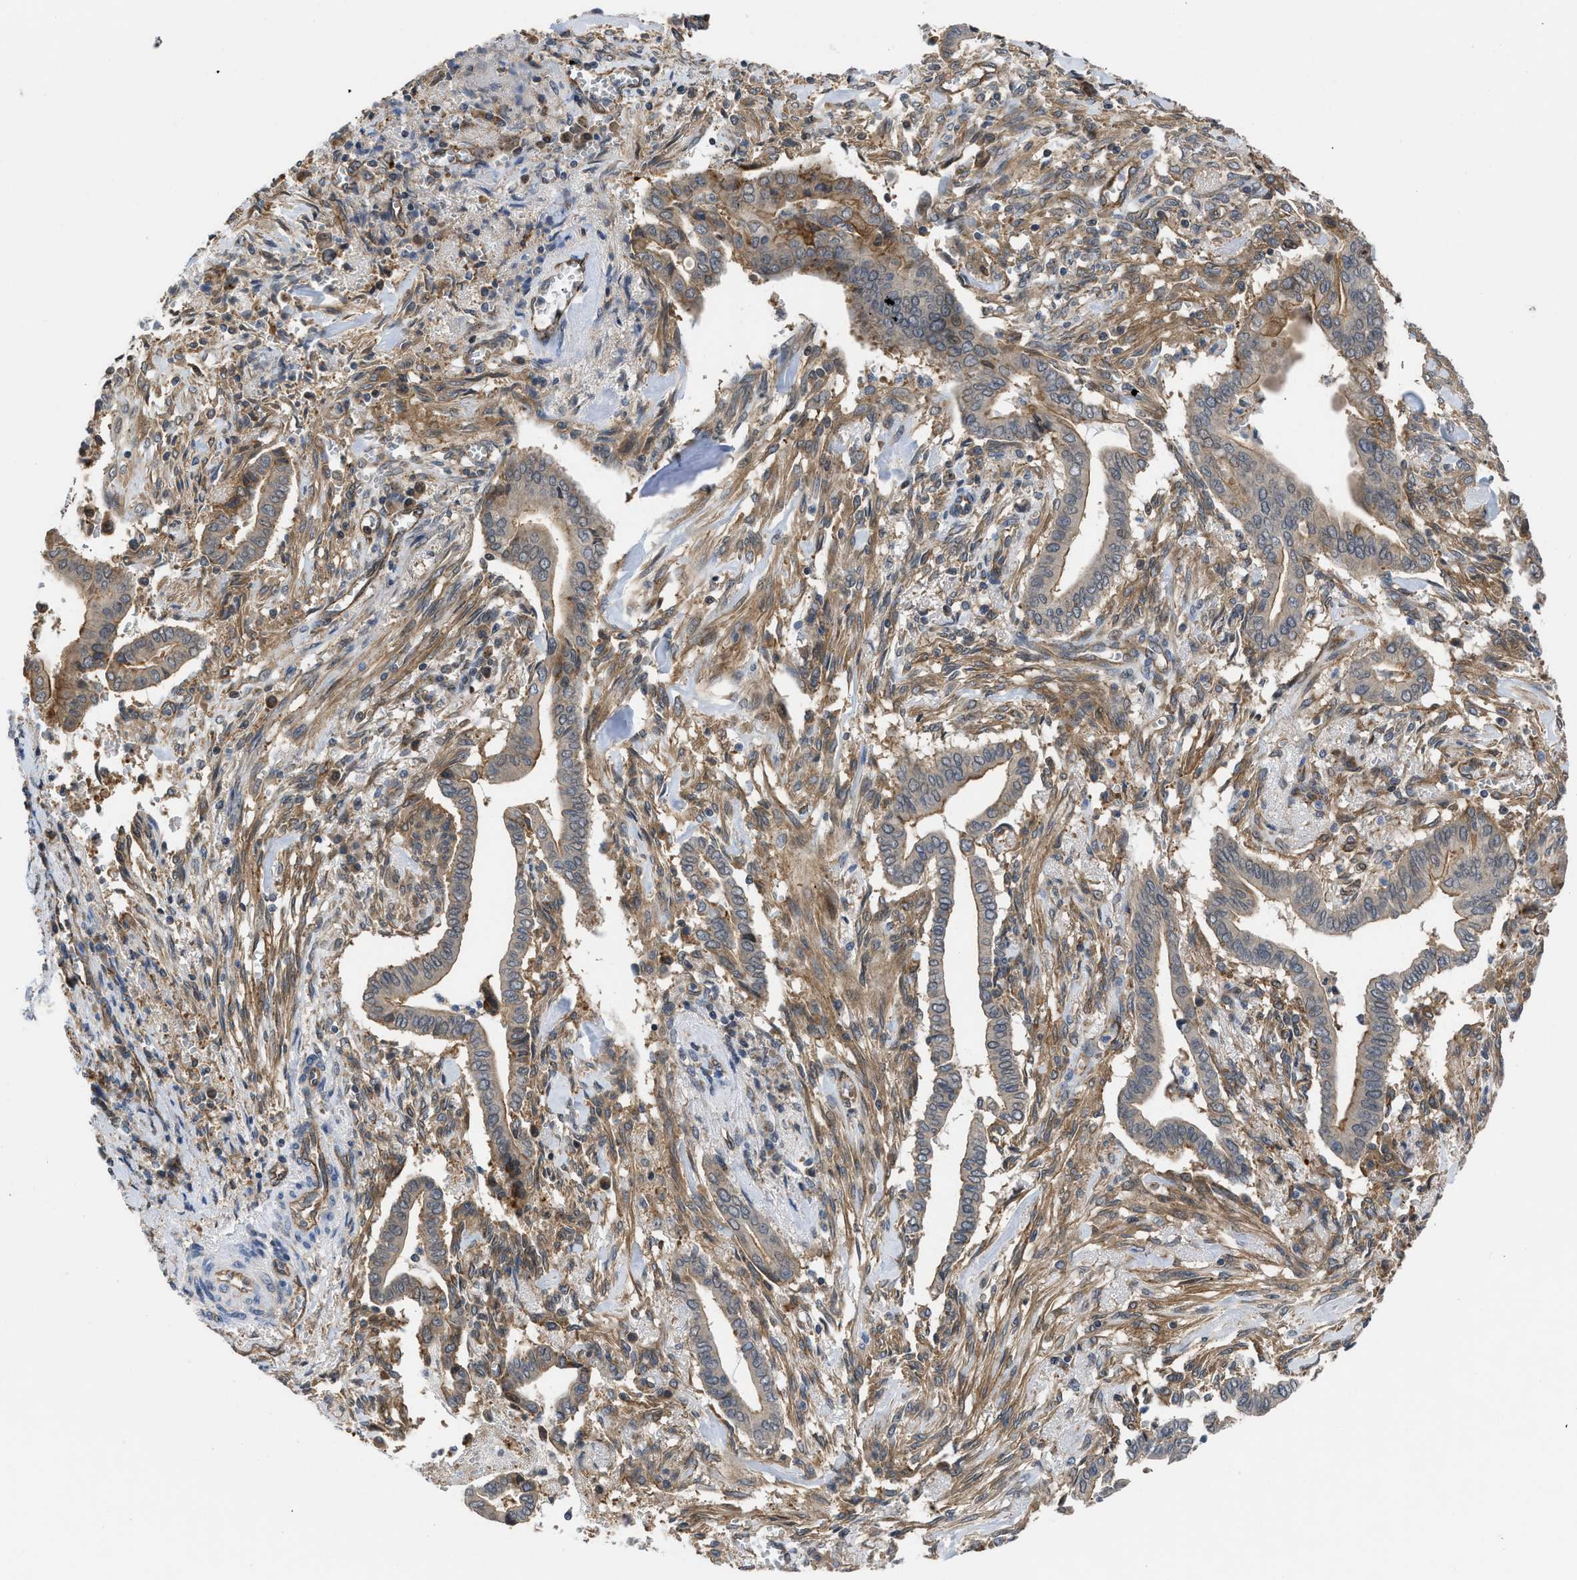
{"staining": {"intensity": "weak", "quantity": ">75%", "location": "cytoplasmic/membranous"}, "tissue": "cervical cancer", "cell_type": "Tumor cells", "image_type": "cancer", "snomed": [{"axis": "morphology", "description": "Adenocarcinoma, NOS"}, {"axis": "topography", "description": "Cervix"}], "caption": "A low amount of weak cytoplasmic/membranous positivity is identified in approximately >75% of tumor cells in adenocarcinoma (cervical) tissue. The protein is shown in brown color, while the nuclei are stained blue.", "gene": "GPATCH2L", "patient": {"sex": "female", "age": 44}}